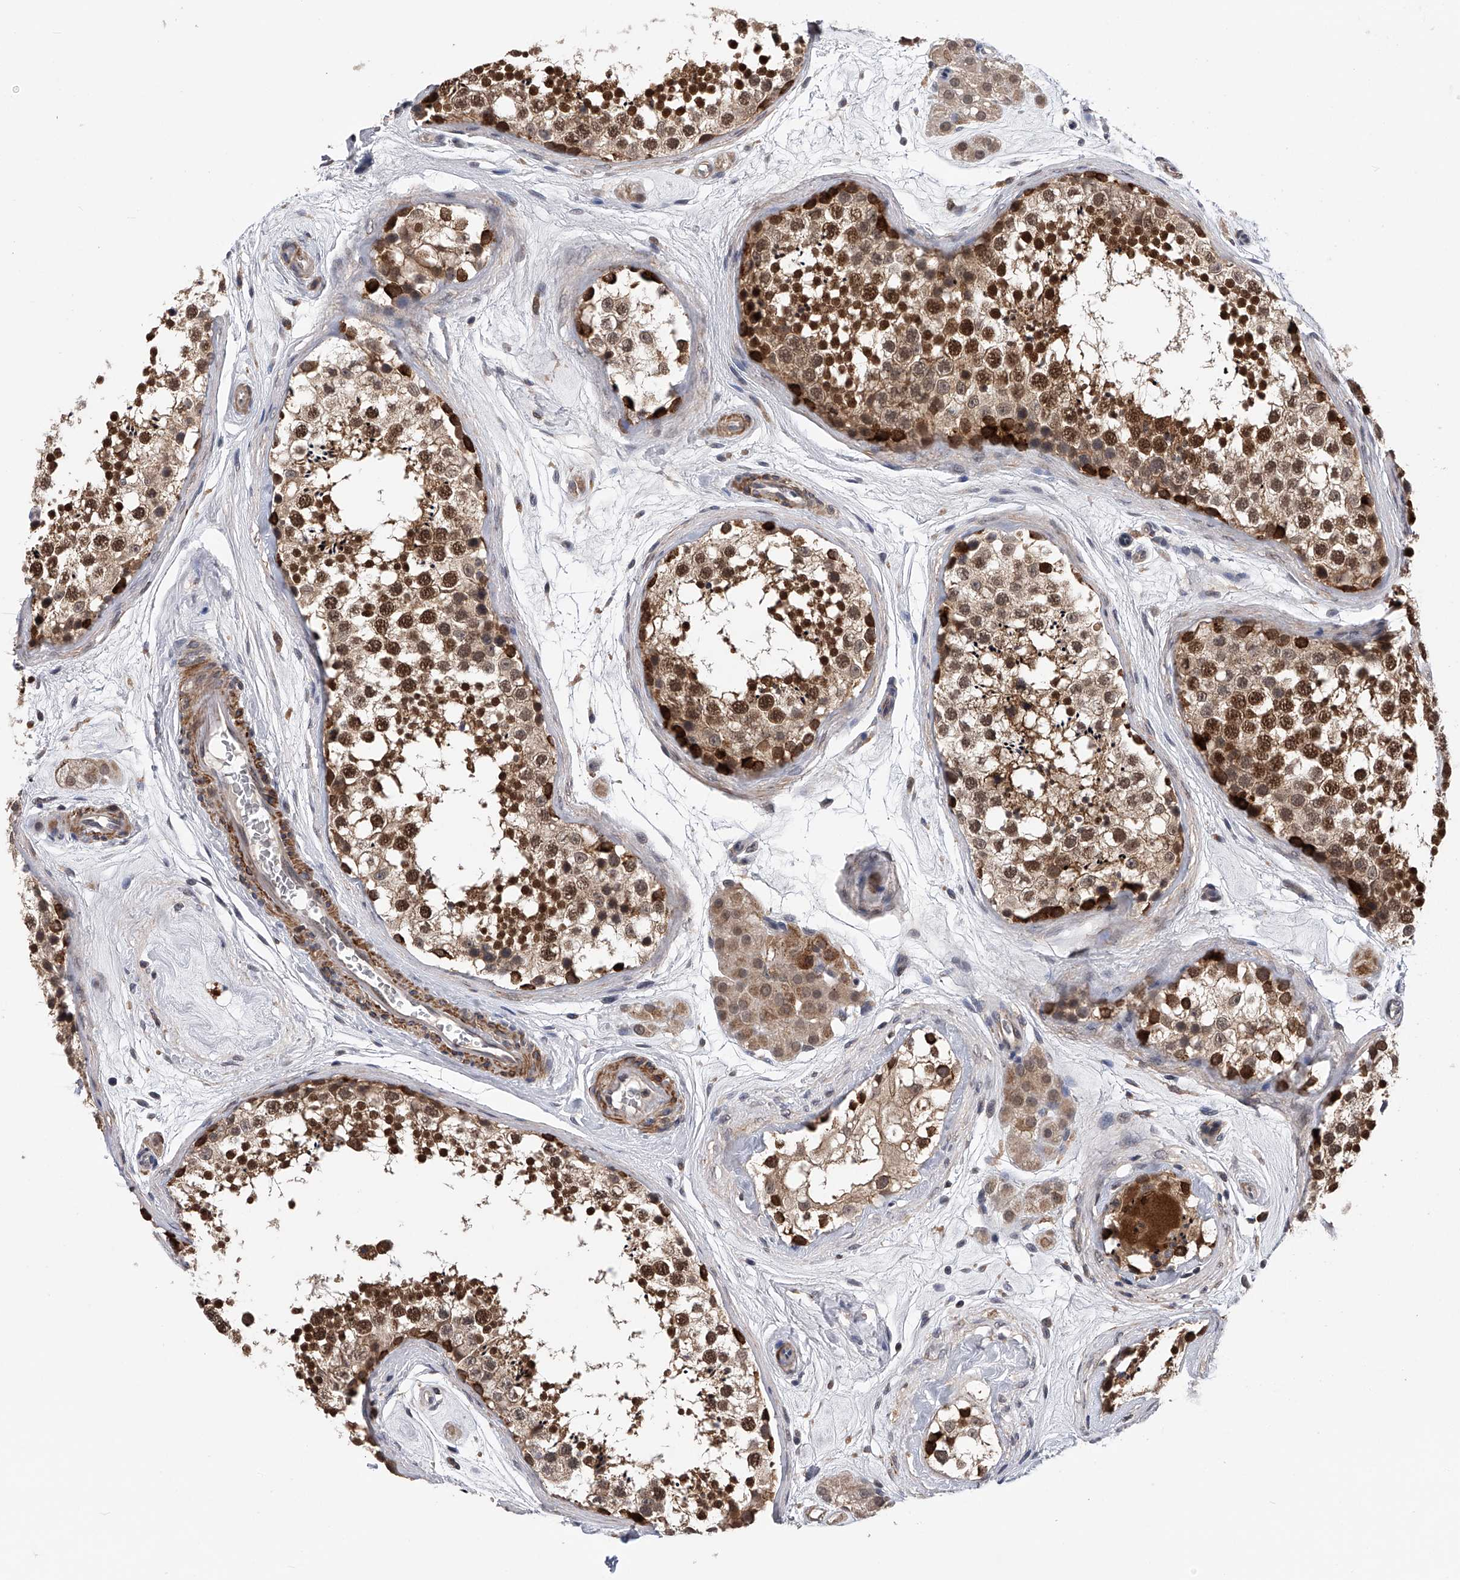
{"staining": {"intensity": "strong", "quantity": ">75%", "location": "cytoplasmic/membranous,nuclear"}, "tissue": "testis", "cell_type": "Cells in seminiferous ducts", "image_type": "normal", "snomed": [{"axis": "morphology", "description": "Normal tissue, NOS"}, {"axis": "topography", "description": "Testis"}], "caption": "Immunohistochemistry (IHC) of normal human testis exhibits high levels of strong cytoplasmic/membranous,nuclear expression in about >75% of cells in seminiferous ducts.", "gene": "SPOCK1", "patient": {"sex": "male", "age": 56}}